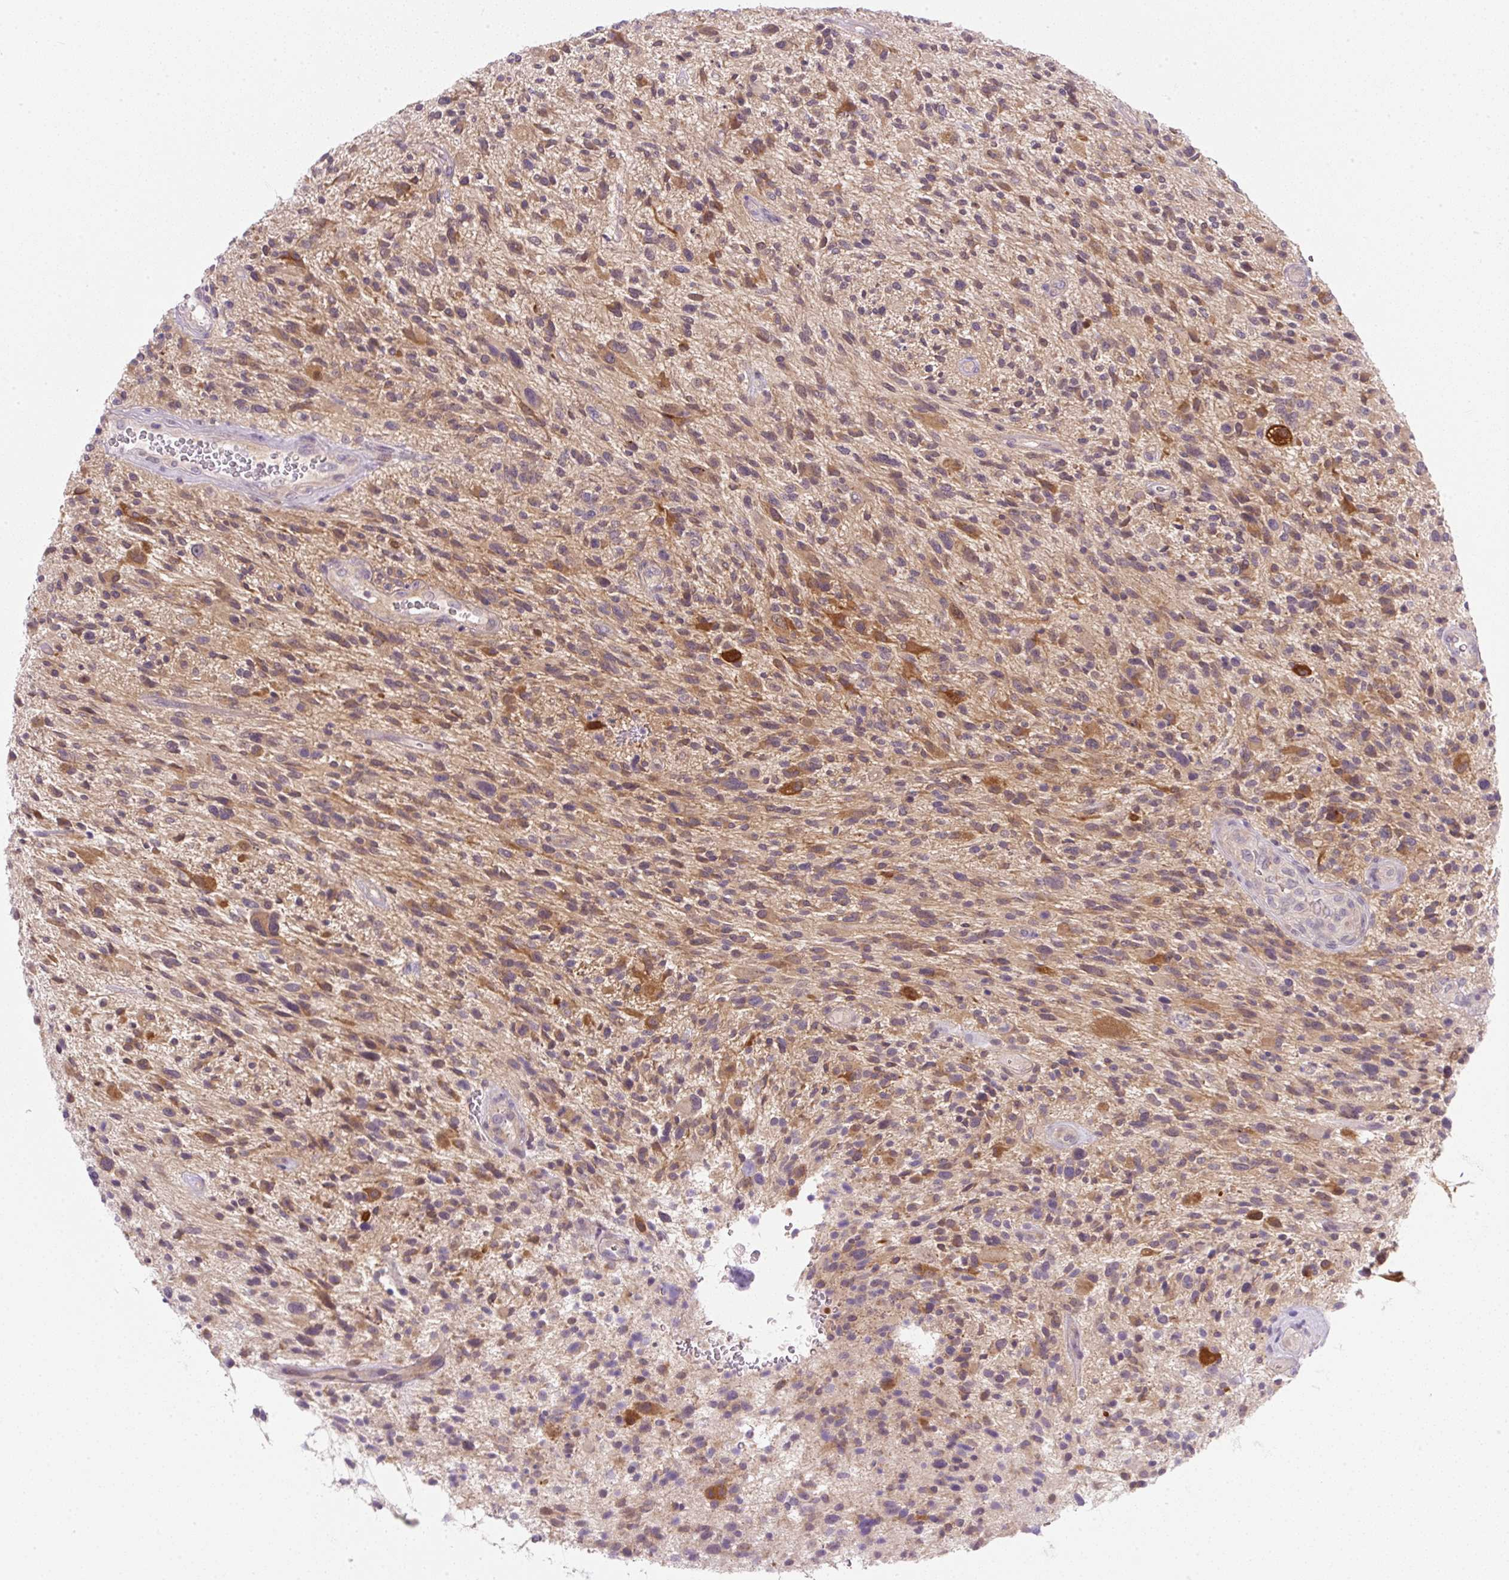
{"staining": {"intensity": "moderate", "quantity": "25%-75%", "location": "cytoplasmic/membranous"}, "tissue": "glioma", "cell_type": "Tumor cells", "image_type": "cancer", "snomed": [{"axis": "morphology", "description": "Glioma, malignant, High grade"}, {"axis": "topography", "description": "Brain"}], "caption": "Brown immunohistochemical staining in high-grade glioma (malignant) shows moderate cytoplasmic/membranous positivity in approximately 25%-75% of tumor cells. Nuclei are stained in blue.", "gene": "OMA1", "patient": {"sex": "male", "age": 47}}